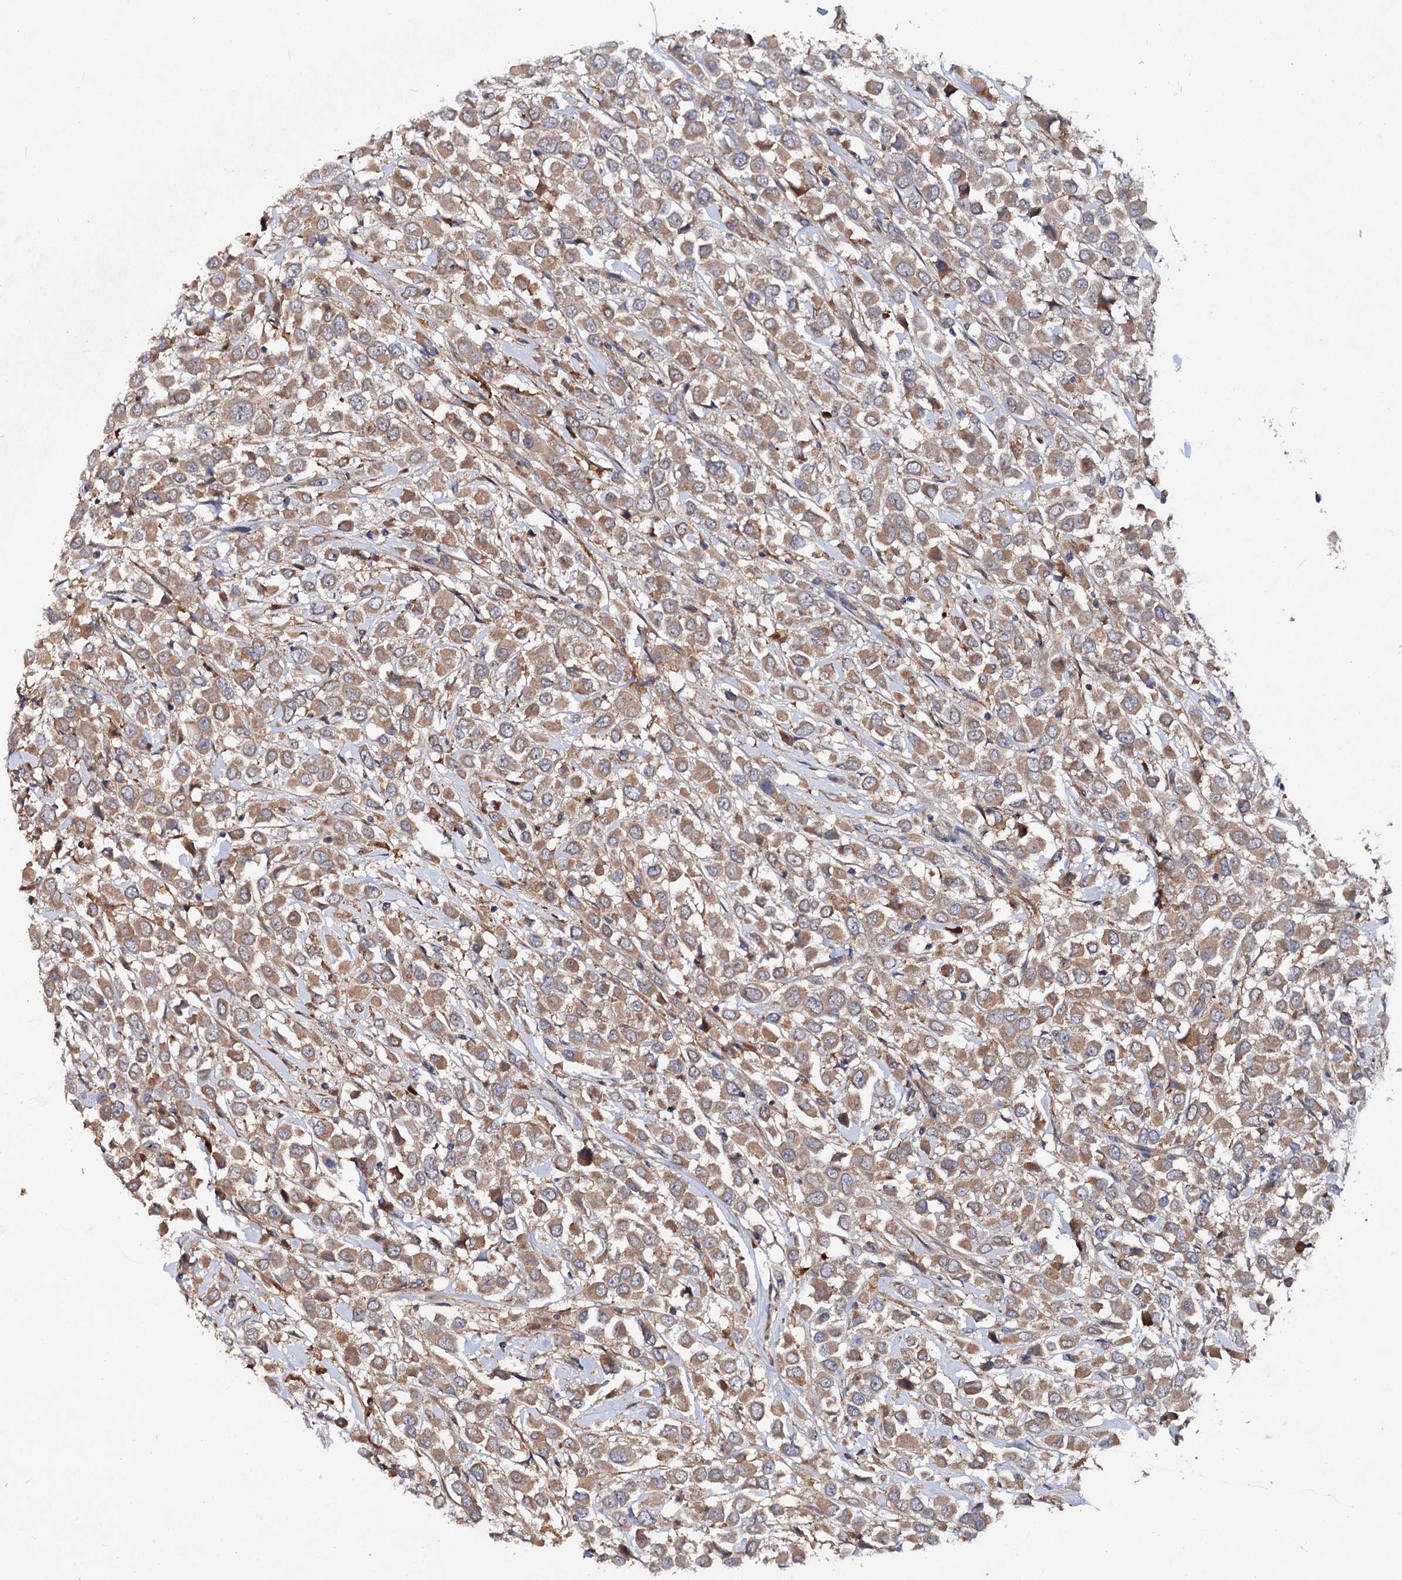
{"staining": {"intensity": "moderate", "quantity": ">75%", "location": "cytoplasmic/membranous"}, "tissue": "breast cancer", "cell_type": "Tumor cells", "image_type": "cancer", "snomed": [{"axis": "morphology", "description": "Duct carcinoma"}, {"axis": "topography", "description": "Breast"}], "caption": "Immunohistochemical staining of infiltrating ductal carcinoma (breast) exhibits medium levels of moderate cytoplasmic/membranous positivity in approximately >75% of tumor cells.", "gene": "VPS29", "patient": {"sex": "female", "age": 61}}